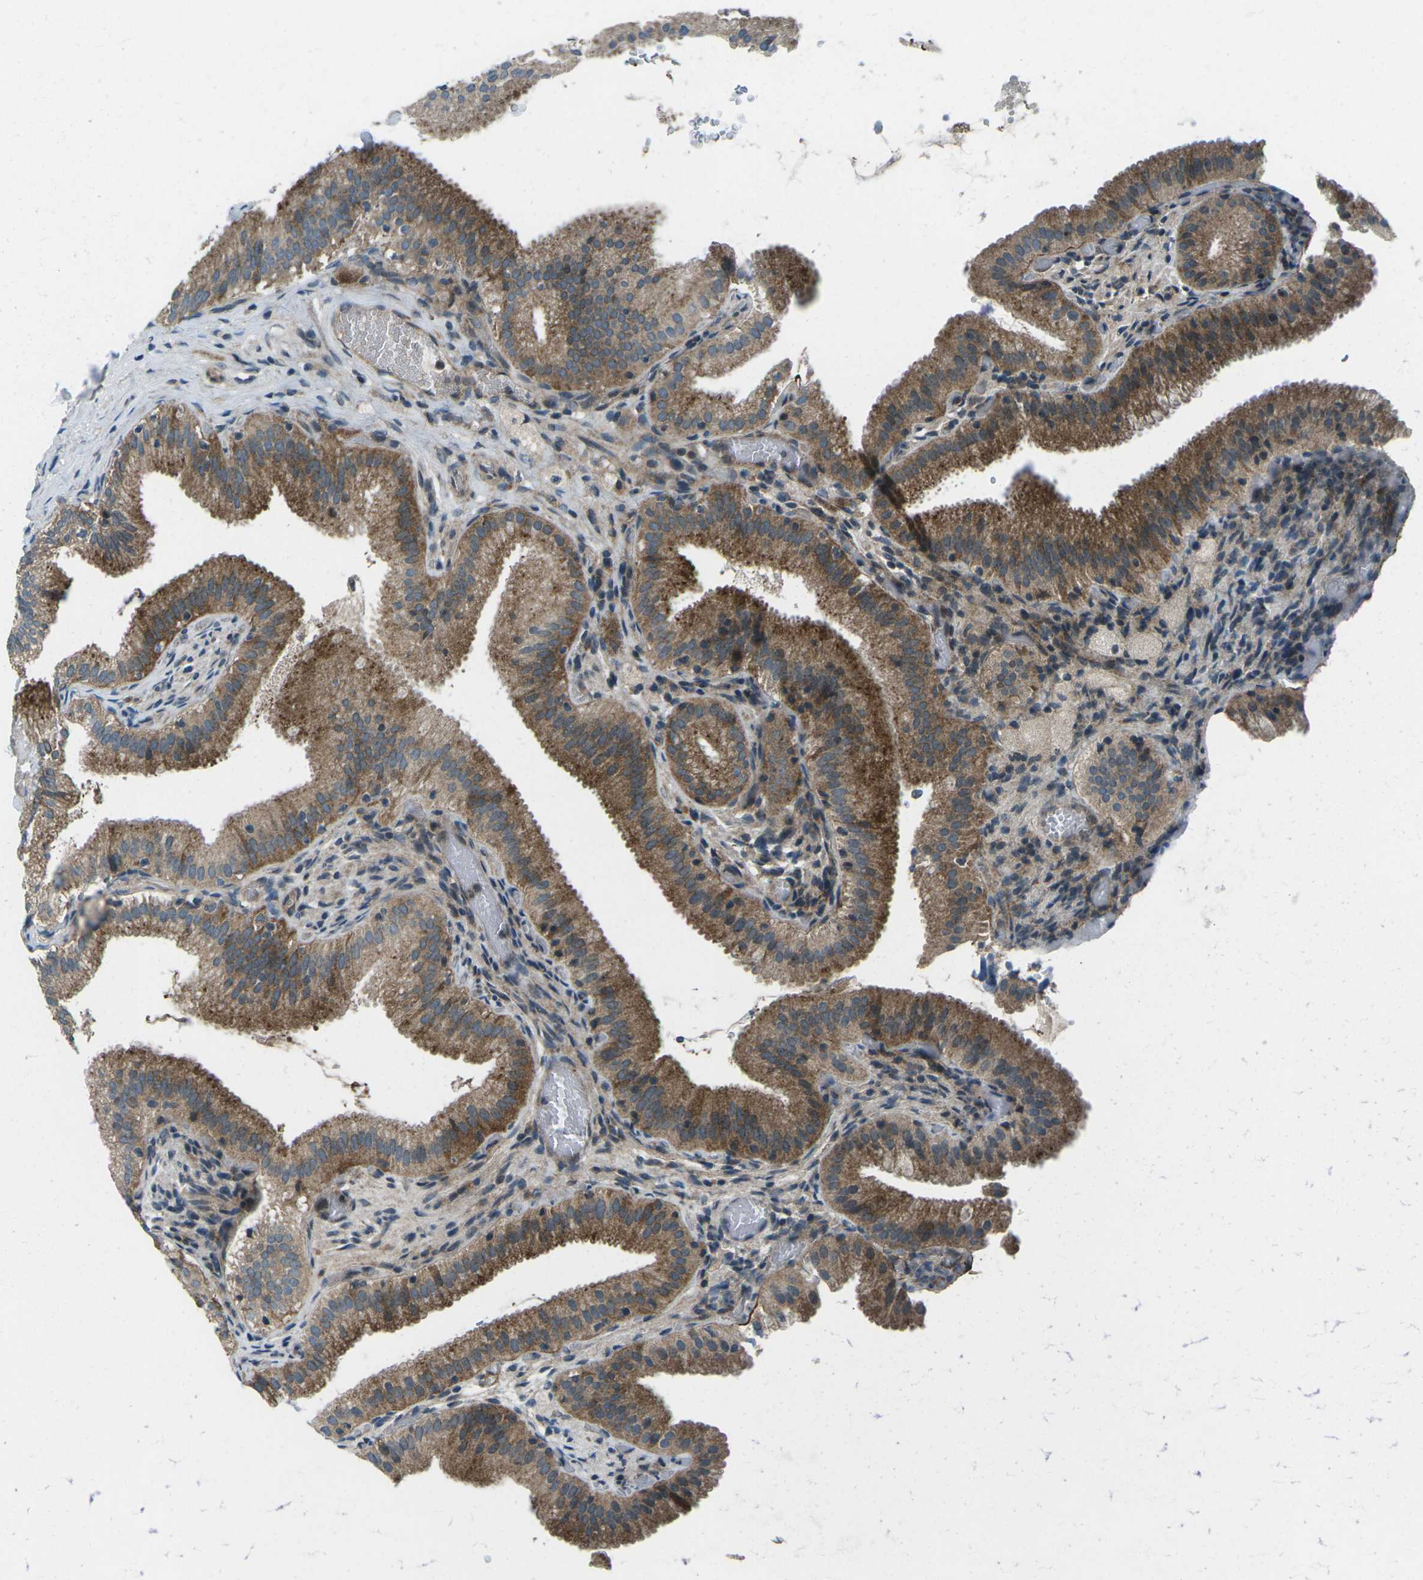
{"staining": {"intensity": "strong", "quantity": ">75%", "location": "cytoplasmic/membranous"}, "tissue": "gallbladder", "cell_type": "Glandular cells", "image_type": "normal", "snomed": [{"axis": "morphology", "description": "Normal tissue, NOS"}, {"axis": "topography", "description": "Gallbladder"}], "caption": "Protein expression analysis of benign gallbladder reveals strong cytoplasmic/membranous positivity in approximately >75% of glandular cells.", "gene": "CDK16", "patient": {"sex": "male", "age": 54}}